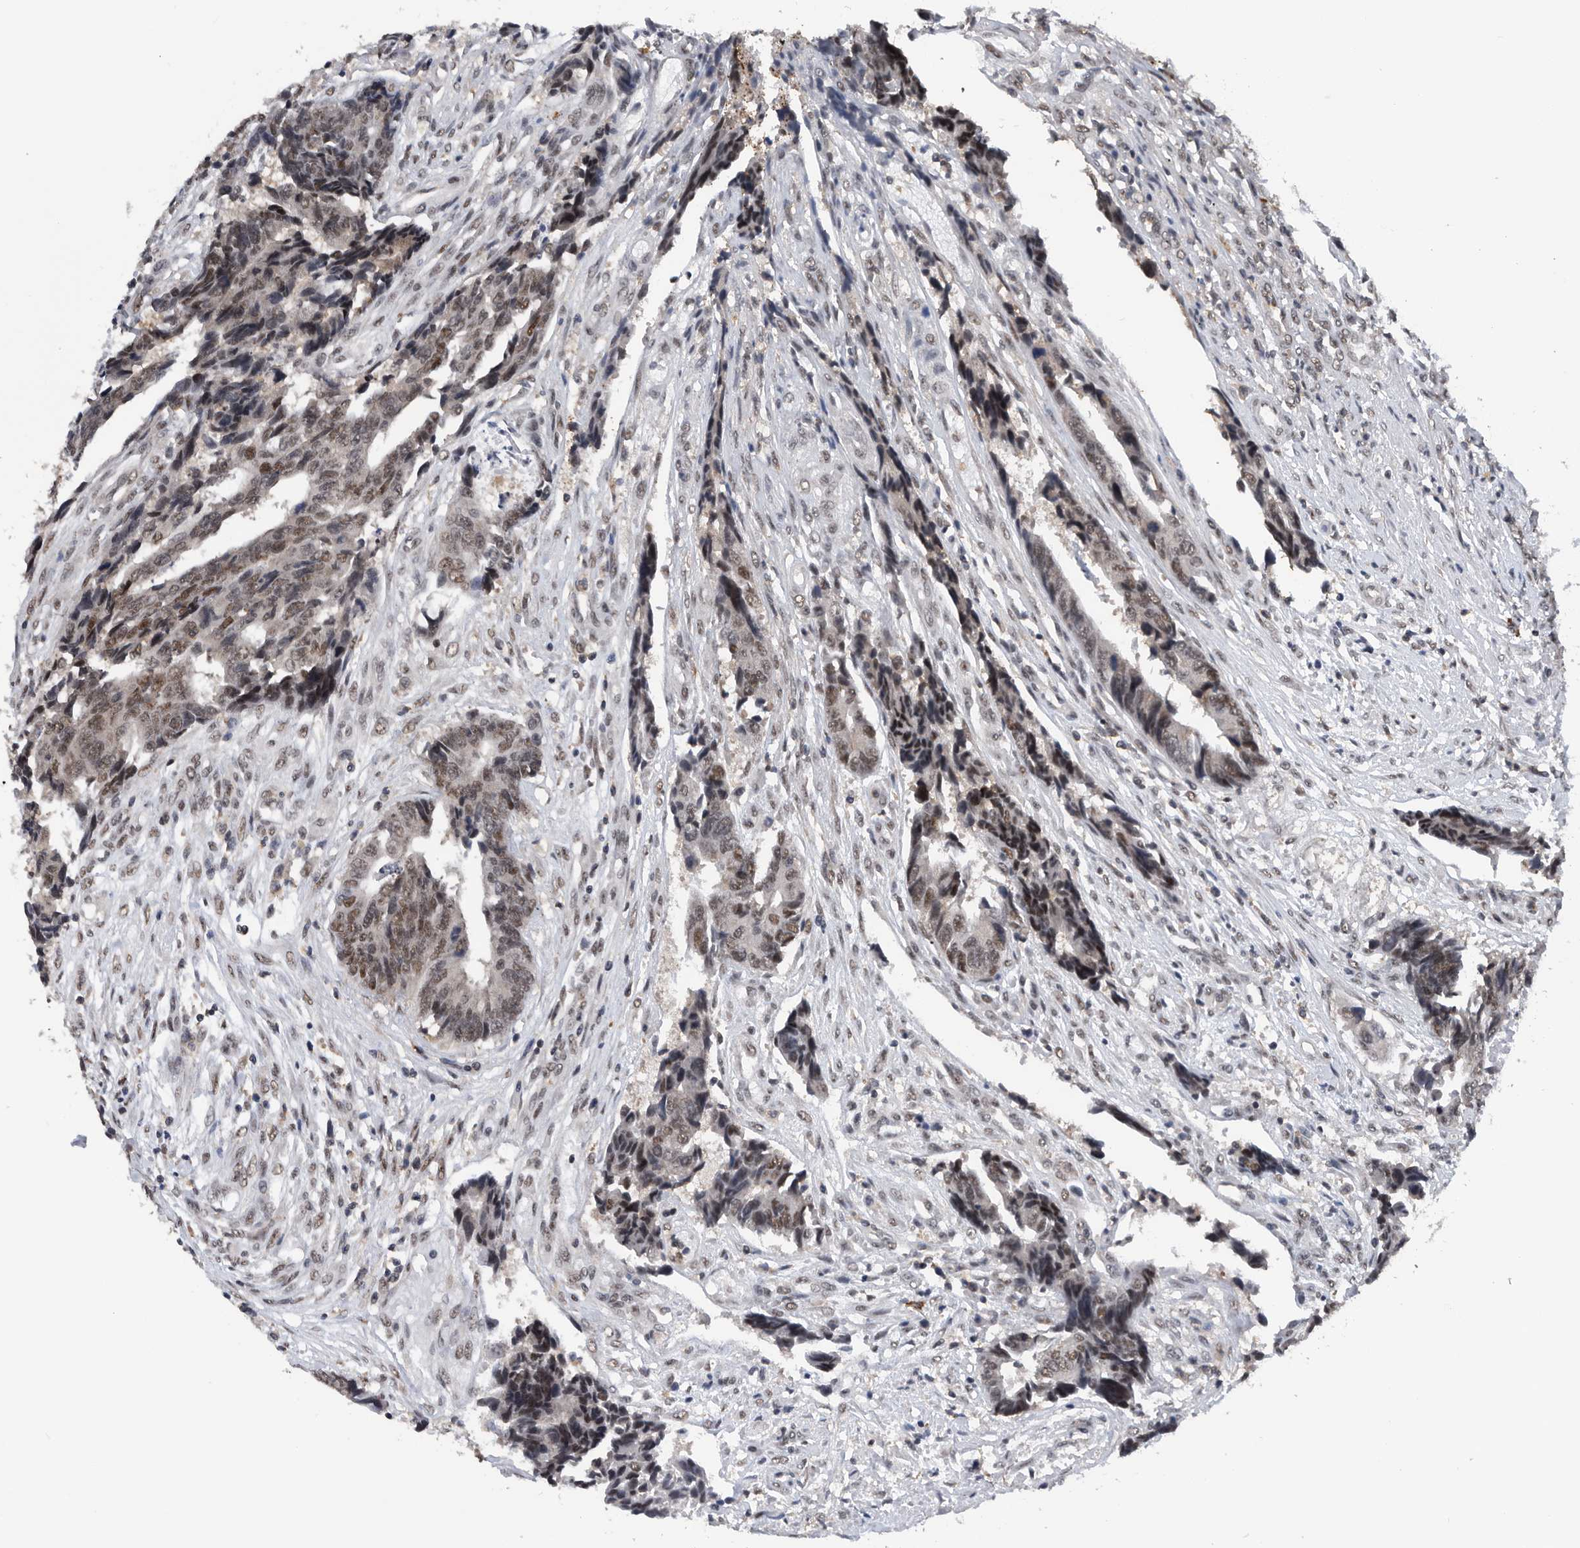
{"staining": {"intensity": "moderate", "quantity": ">75%", "location": "nuclear"}, "tissue": "colorectal cancer", "cell_type": "Tumor cells", "image_type": "cancer", "snomed": [{"axis": "morphology", "description": "Adenocarcinoma, NOS"}, {"axis": "topography", "description": "Rectum"}], "caption": "Human adenocarcinoma (colorectal) stained for a protein (brown) shows moderate nuclear positive positivity in approximately >75% of tumor cells.", "gene": "ZNF260", "patient": {"sex": "male", "age": 84}}